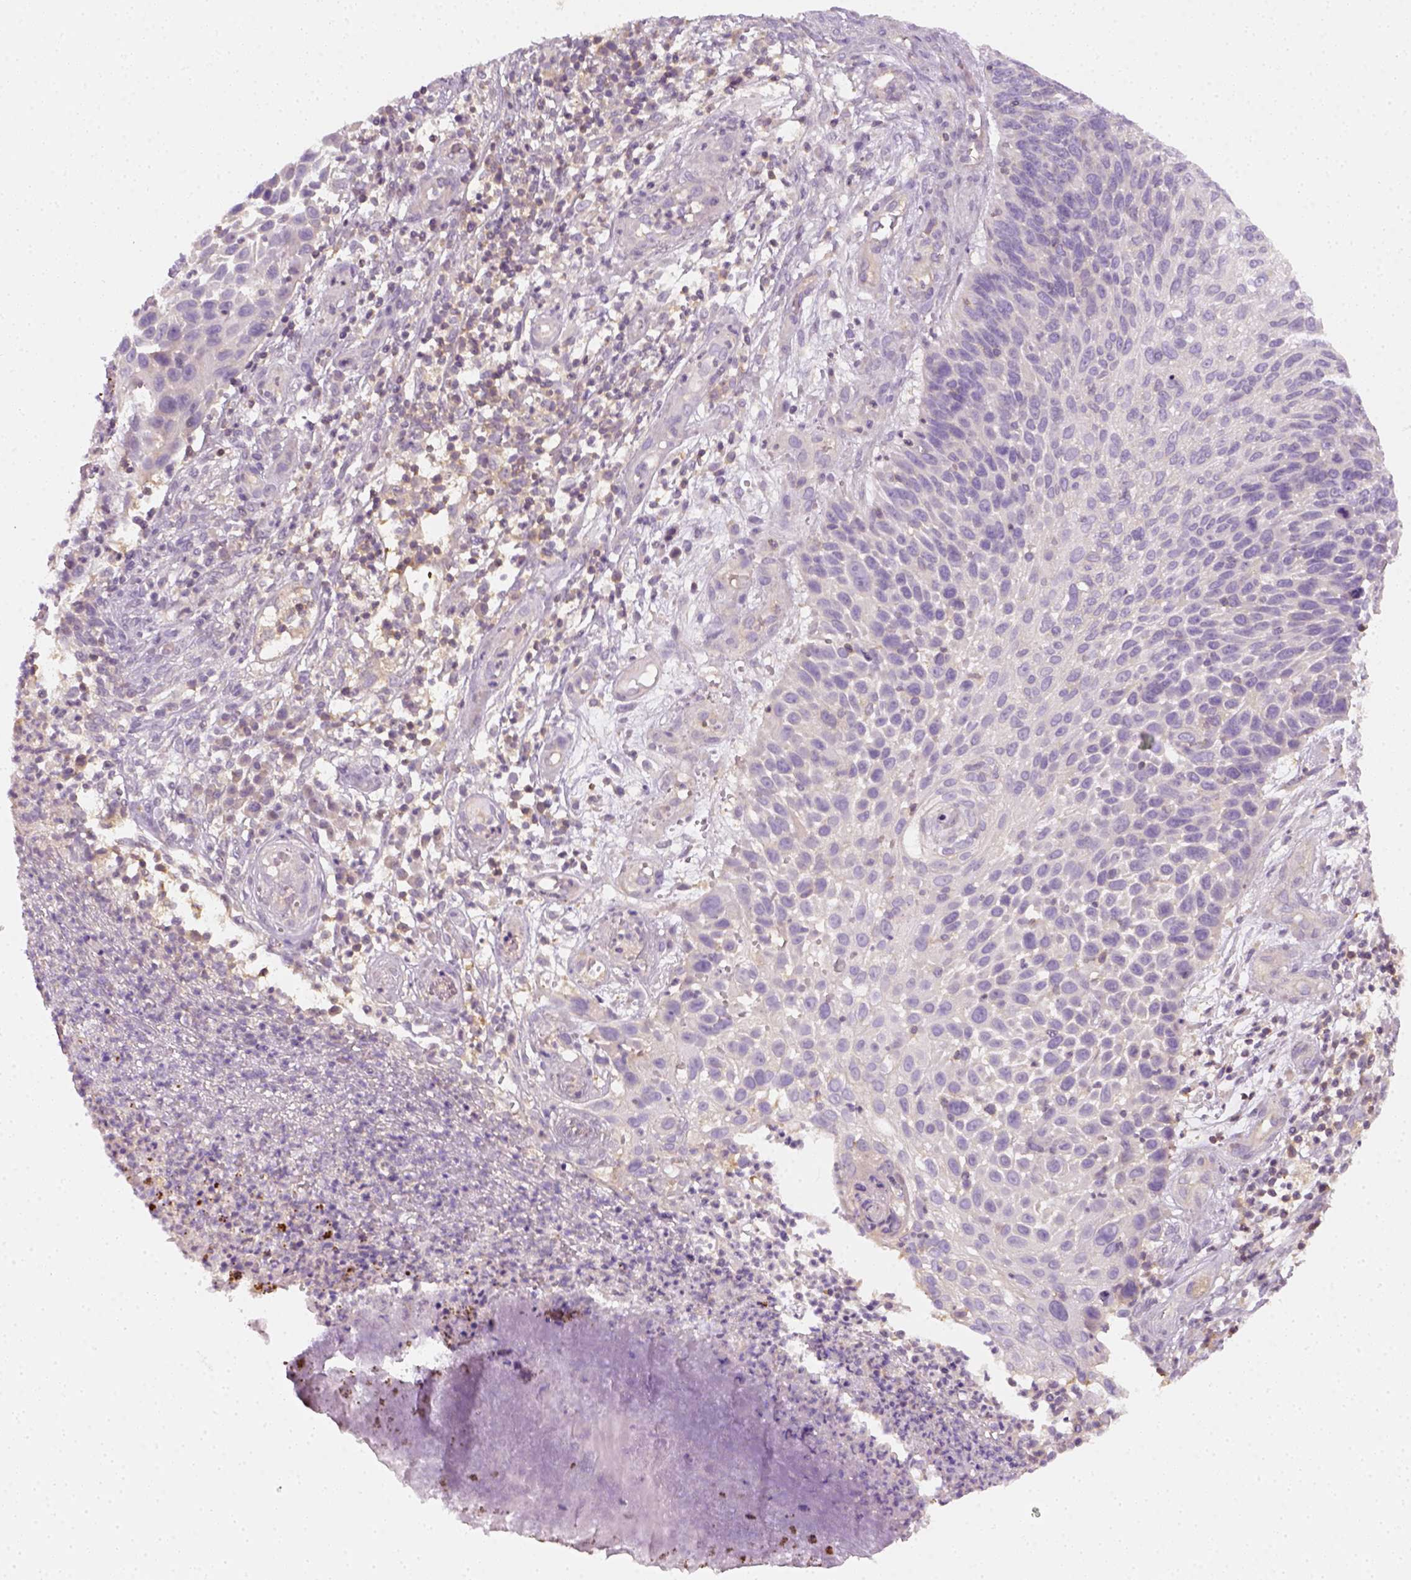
{"staining": {"intensity": "negative", "quantity": "none", "location": "none"}, "tissue": "skin cancer", "cell_type": "Tumor cells", "image_type": "cancer", "snomed": [{"axis": "morphology", "description": "Squamous cell carcinoma, NOS"}, {"axis": "topography", "description": "Skin"}], "caption": "Skin cancer (squamous cell carcinoma) stained for a protein using IHC displays no staining tumor cells.", "gene": "EPHB1", "patient": {"sex": "male", "age": 92}}